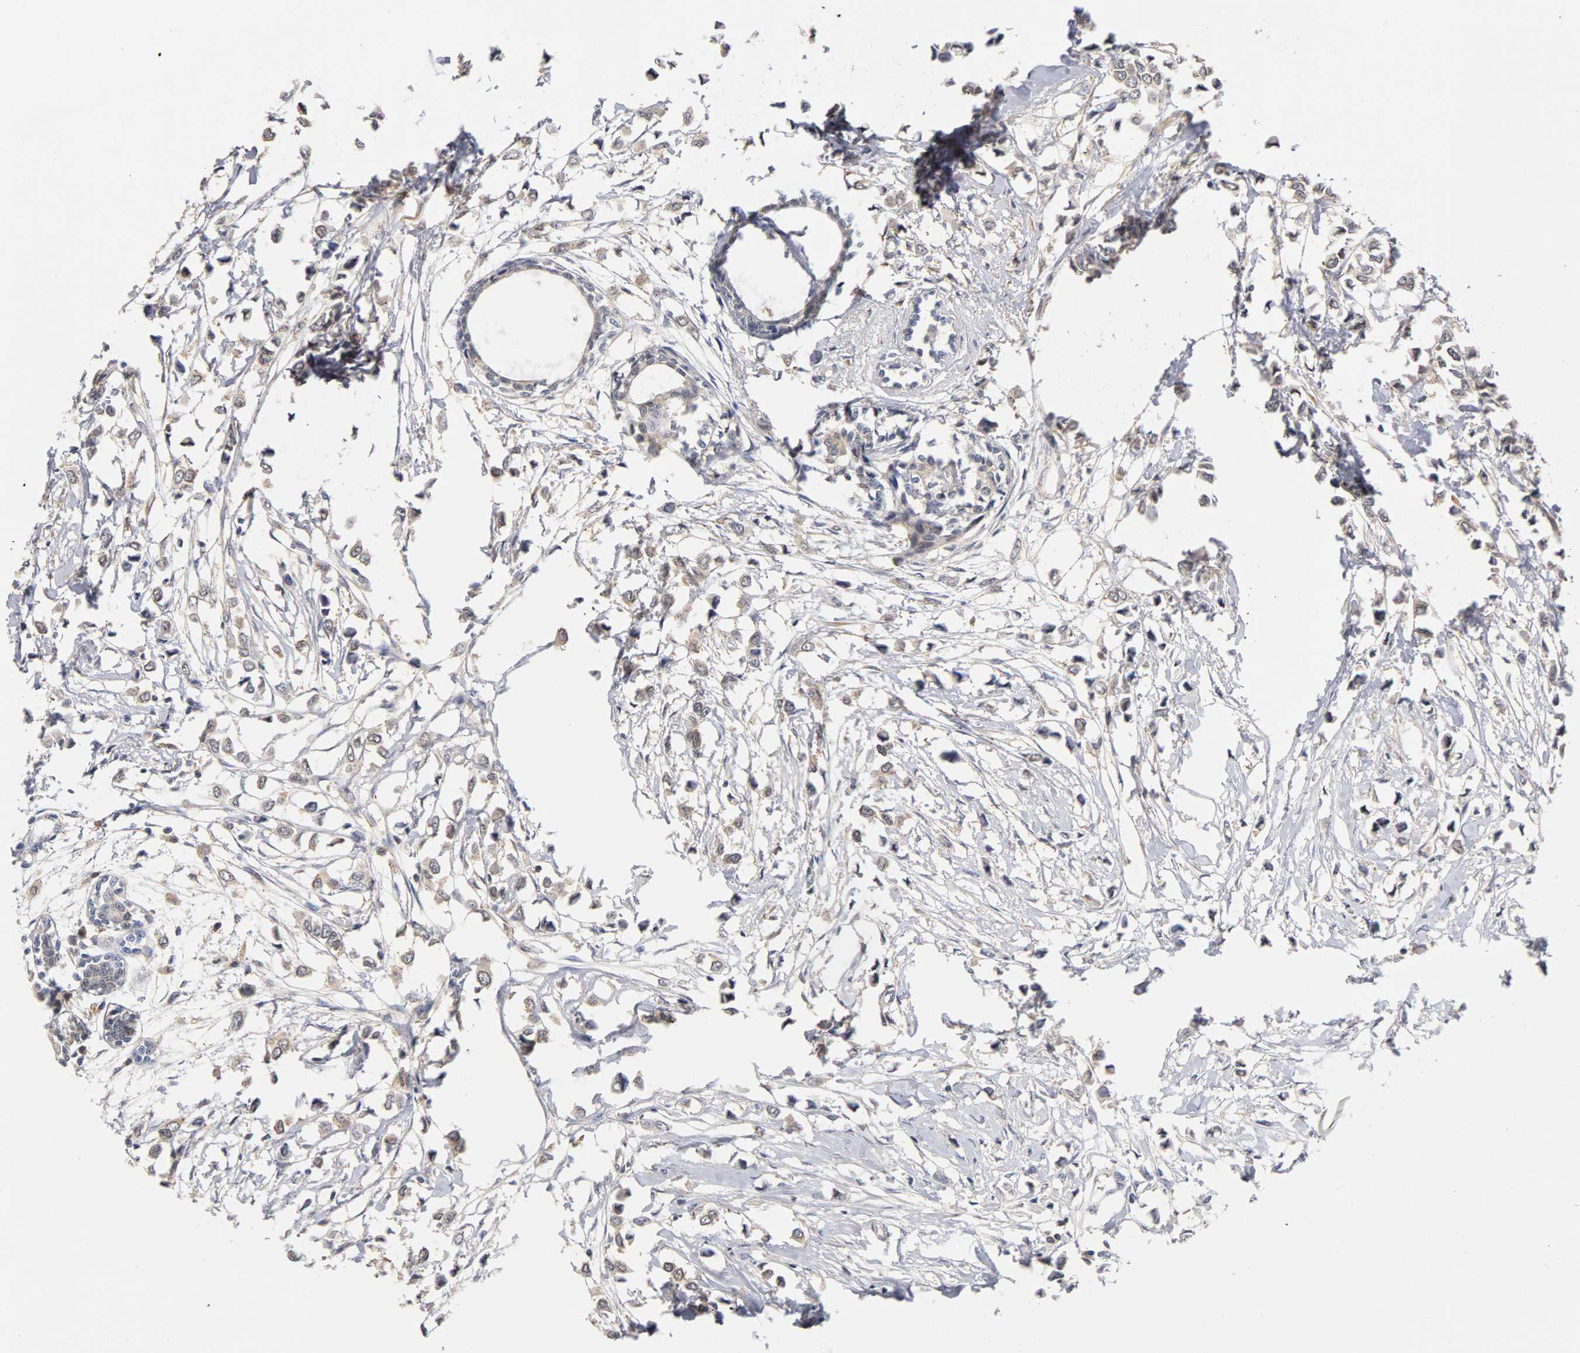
{"staining": {"intensity": "moderate", "quantity": "25%-75%", "location": "cytoplasmic/membranous,nuclear"}, "tissue": "breast cancer", "cell_type": "Tumor cells", "image_type": "cancer", "snomed": [{"axis": "morphology", "description": "Lobular carcinoma"}, {"axis": "topography", "description": "Breast"}], "caption": "DAB (3,3'-diaminobenzidine) immunohistochemical staining of breast cancer displays moderate cytoplasmic/membranous and nuclear protein positivity in about 25%-75% of tumor cells. (Brightfield microscopy of DAB IHC at high magnification).", "gene": "UBE2M", "patient": {"sex": "female", "age": 51}}